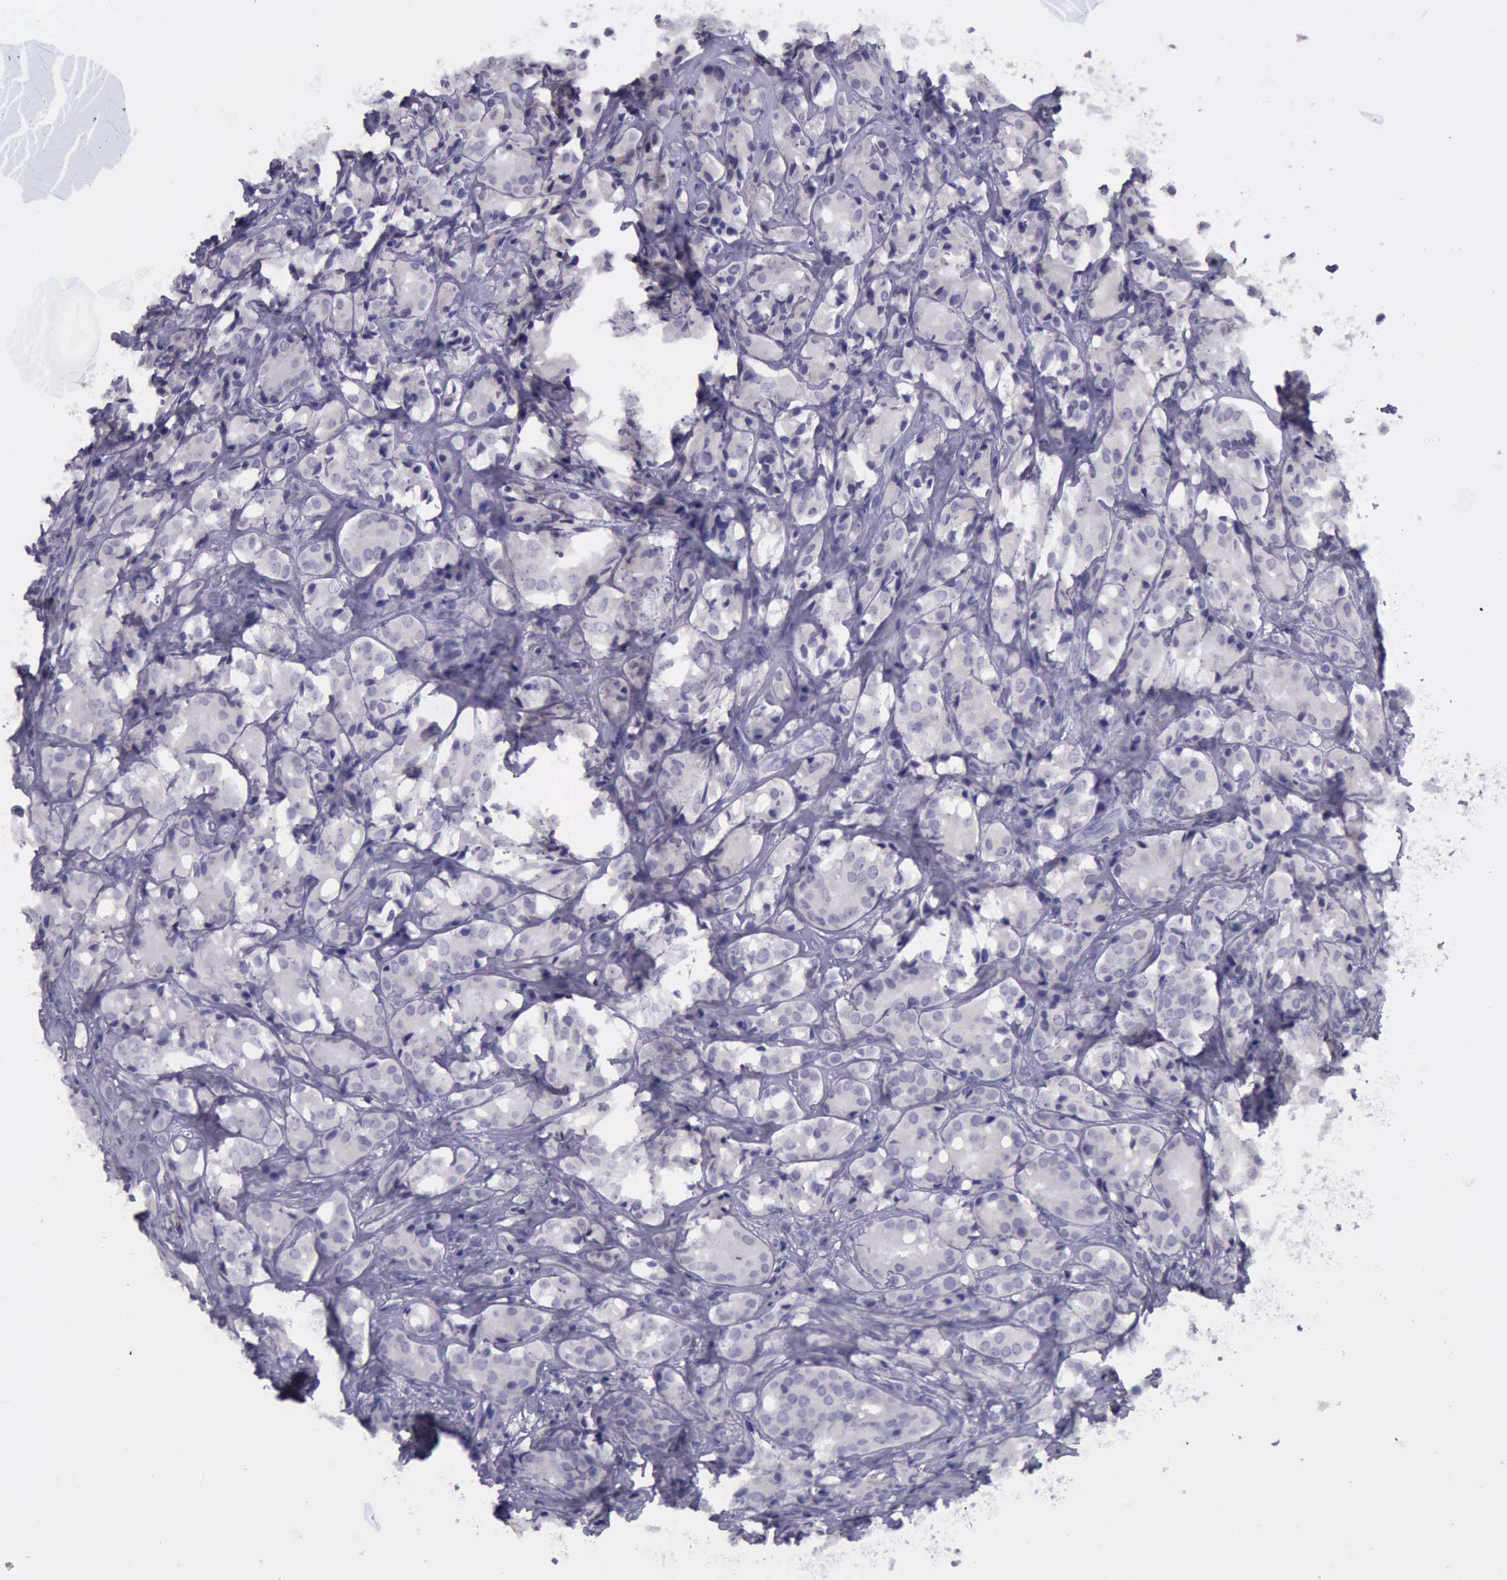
{"staining": {"intensity": "negative", "quantity": "none", "location": "none"}, "tissue": "prostate cancer", "cell_type": "Tumor cells", "image_type": "cancer", "snomed": [{"axis": "morphology", "description": "Adenocarcinoma, High grade"}, {"axis": "topography", "description": "Prostate"}], "caption": "Protein analysis of prostate adenocarcinoma (high-grade) shows no significant expression in tumor cells.", "gene": "ARNT2", "patient": {"sex": "male", "age": 68}}